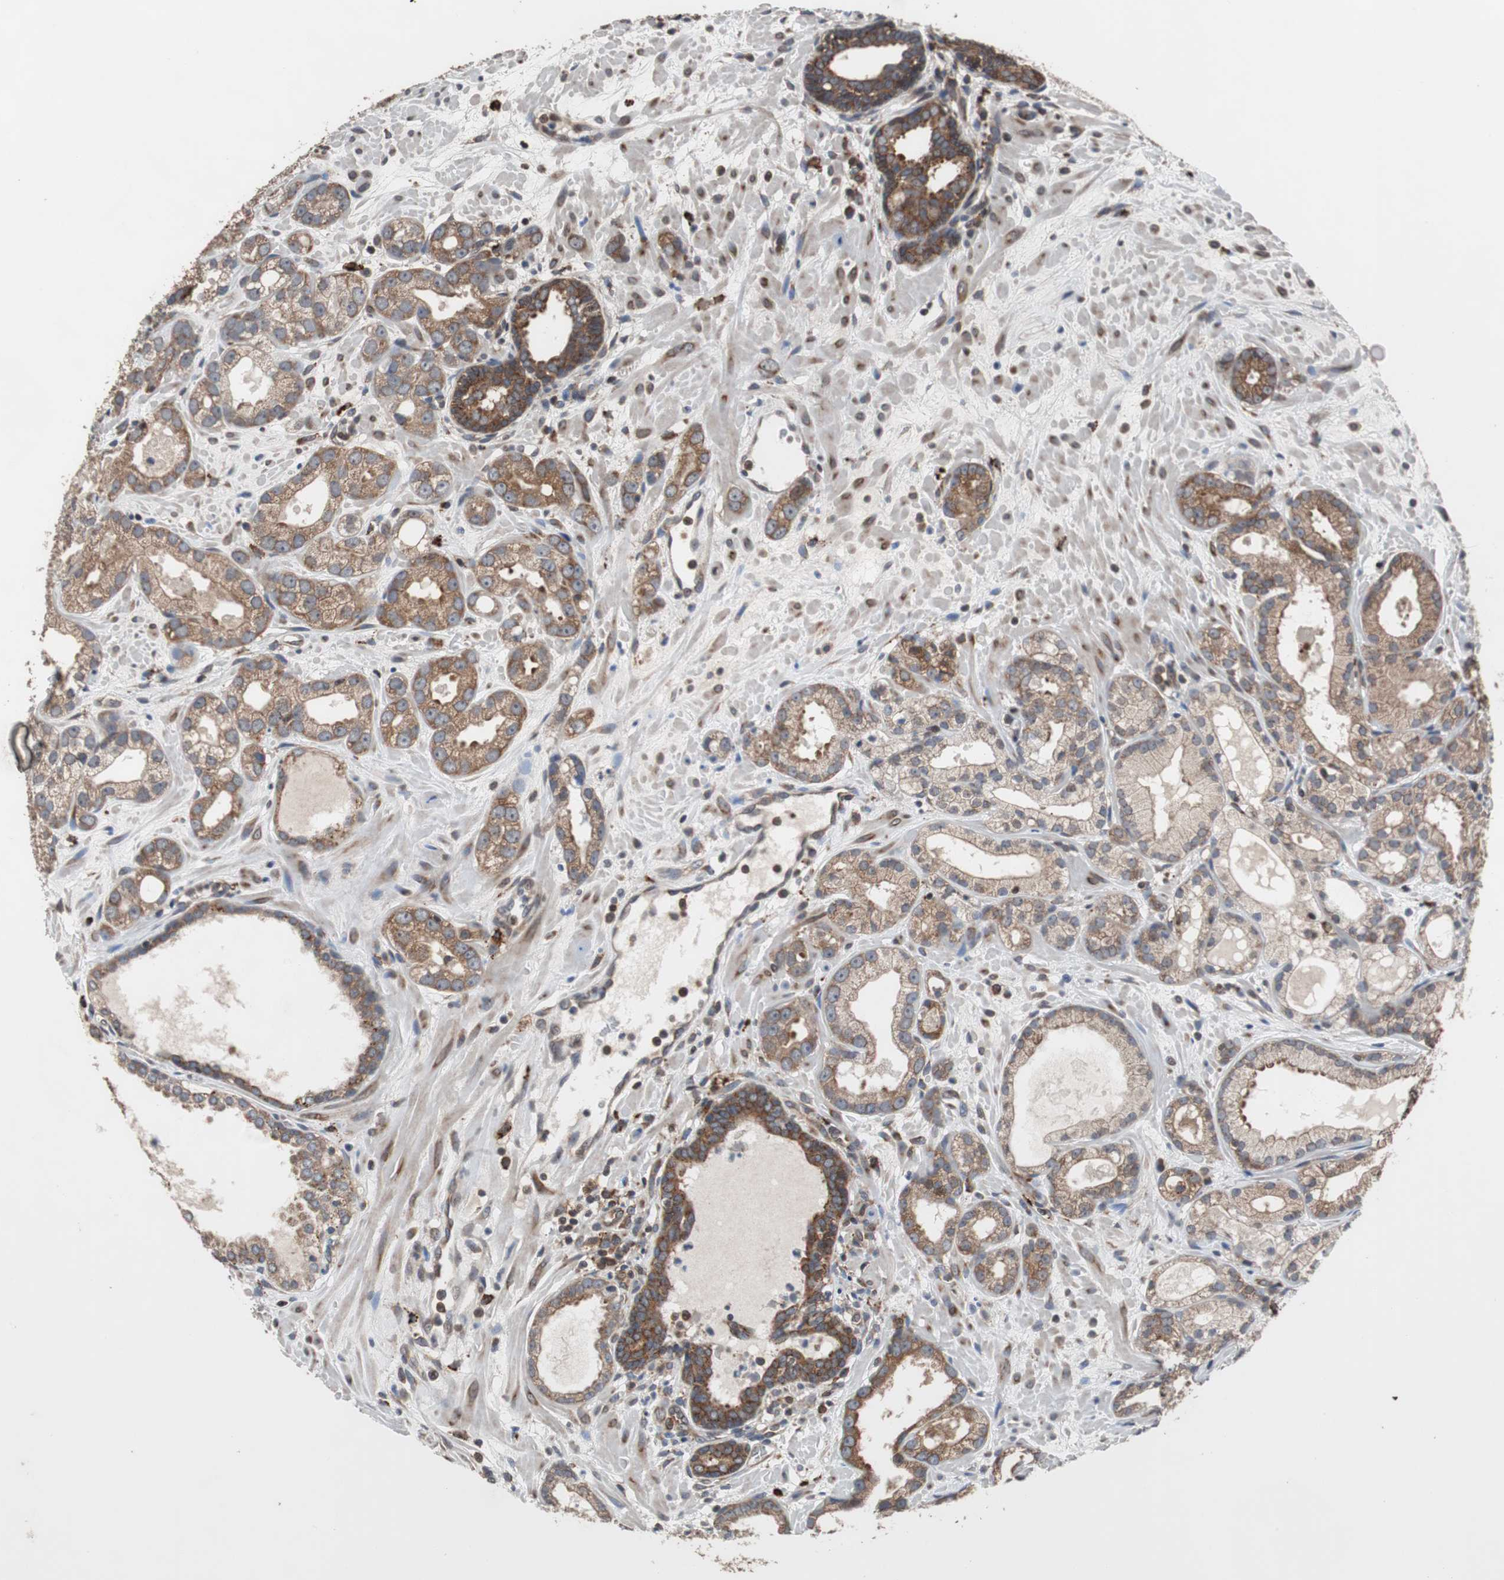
{"staining": {"intensity": "moderate", "quantity": ">75%", "location": "cytoplasmic/membranous"}, "tissue": "prostate cancer", "cell_type": "Tumor cells", "image_type": "cancer", "snomed": [{"axis": "morphology", "description": "Adenocarcinoma, Low grade"}, {"axis": "topography", "description": "Prostate"}], "caption": "An image showing moderate cytoplasmic/membranous expression in approximately >75% of tumor cells in prostate cancer (adenocarcinoma (low-grade)), as visualized by brown immunohistochemical staining.", "gene": "USP10", "patient": {"sex": "male", "age": 57}}